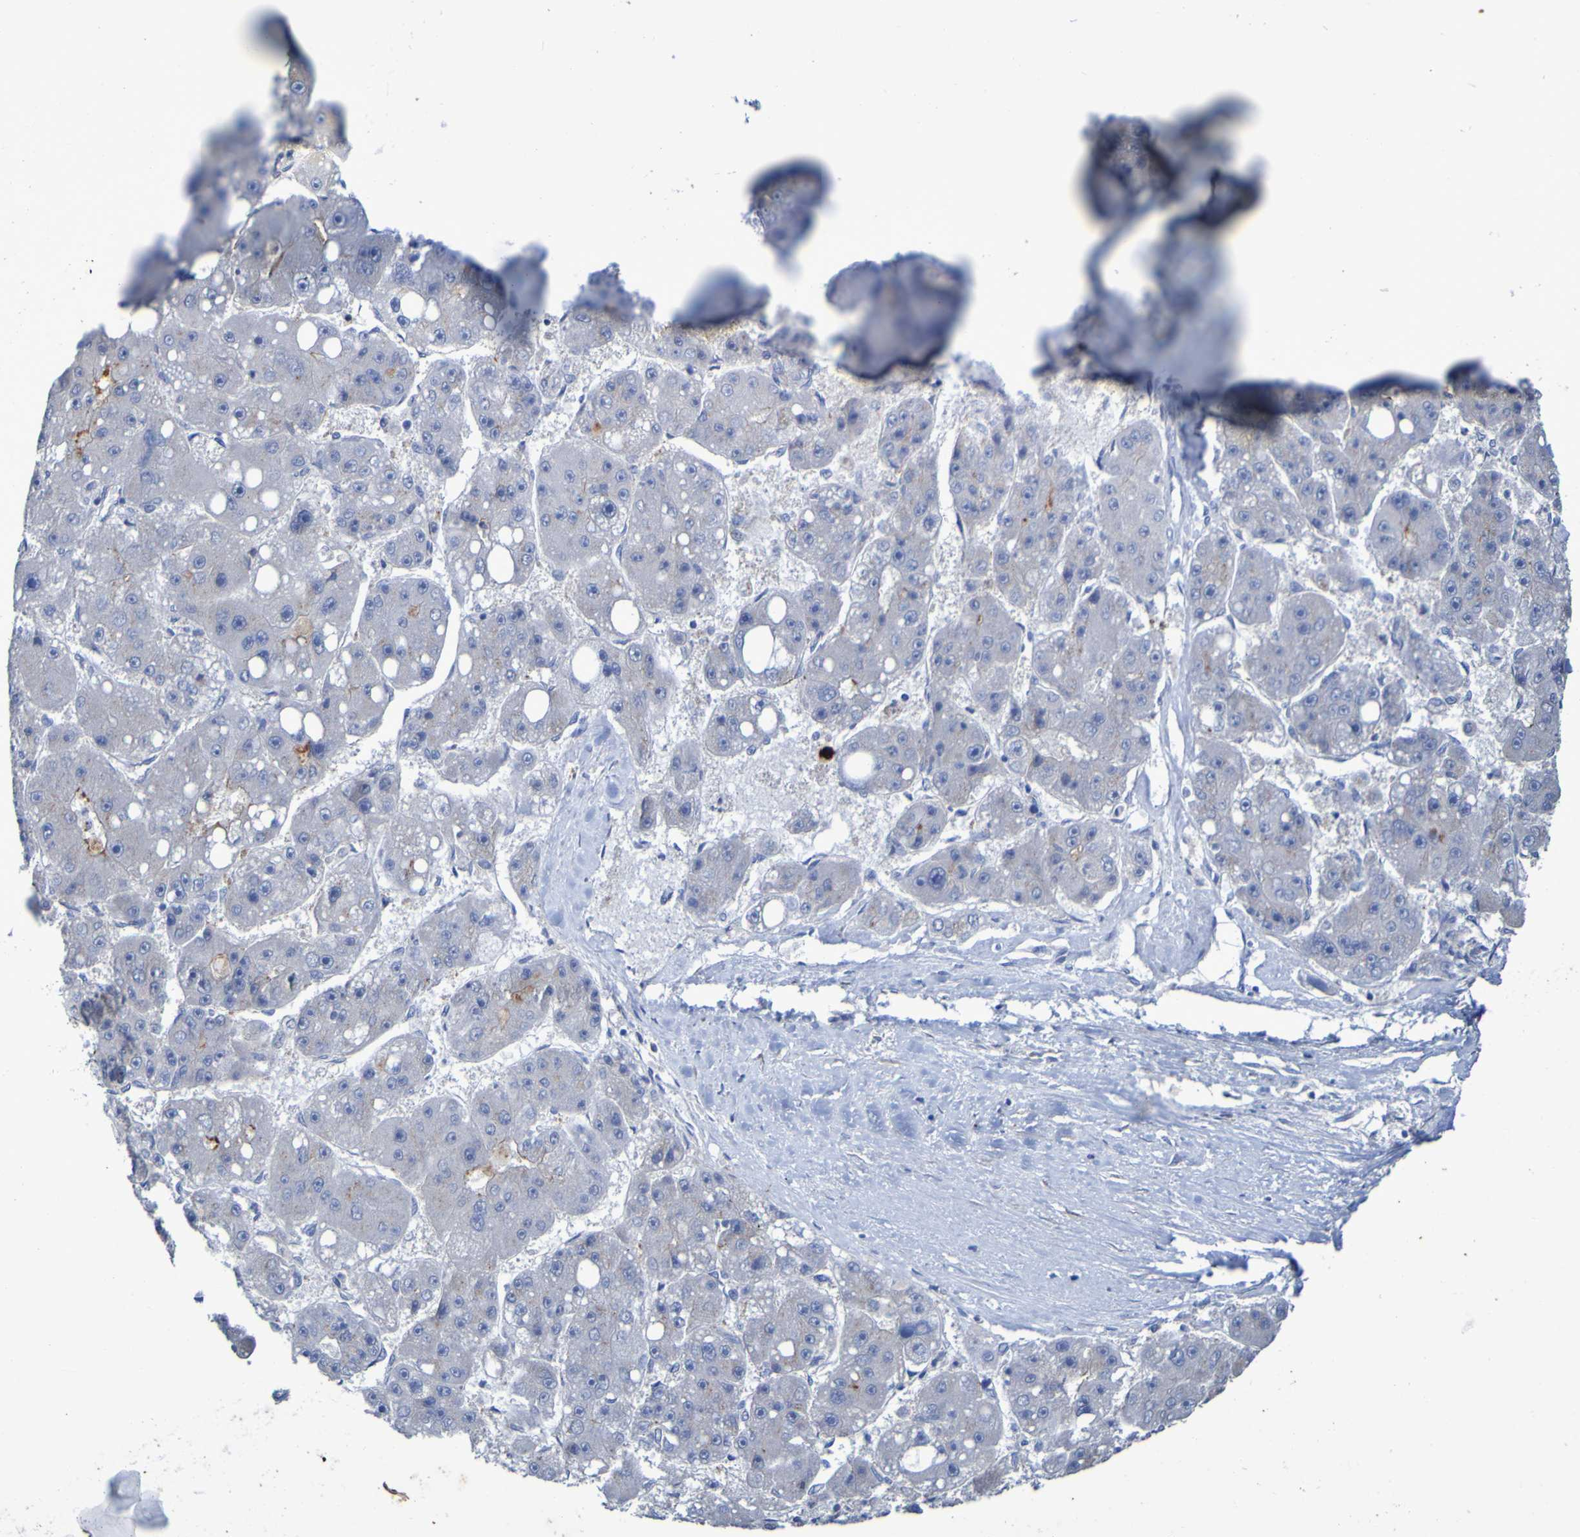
{"staining": {"intensity": "weak", "quantity": "<25%", "location": "cytoplasmic/membranous"}, "tissue": "liver cancer", "cell_type": "Tumor cells", "image_type": "cancer", "snomed": [{"axis": "morphology", "description": "Carcinoma, Hepatocellular, NOS"}, {"axis": "topography", "description": "Liver"}], "caption": "A high-resolution micrograph shows immunohistochemistry (IHC) staining of liver cancer (hepatocellular carcinoma), which demonstrates no significant staining in tumor cells. (Brightfield microscopy of DAB (3,3'-diaminobenzidine) immunohistochemistry (IHC) at high magnification).", "gene": "C11orf24", "patient": {"sex": "female", "age": 61}}